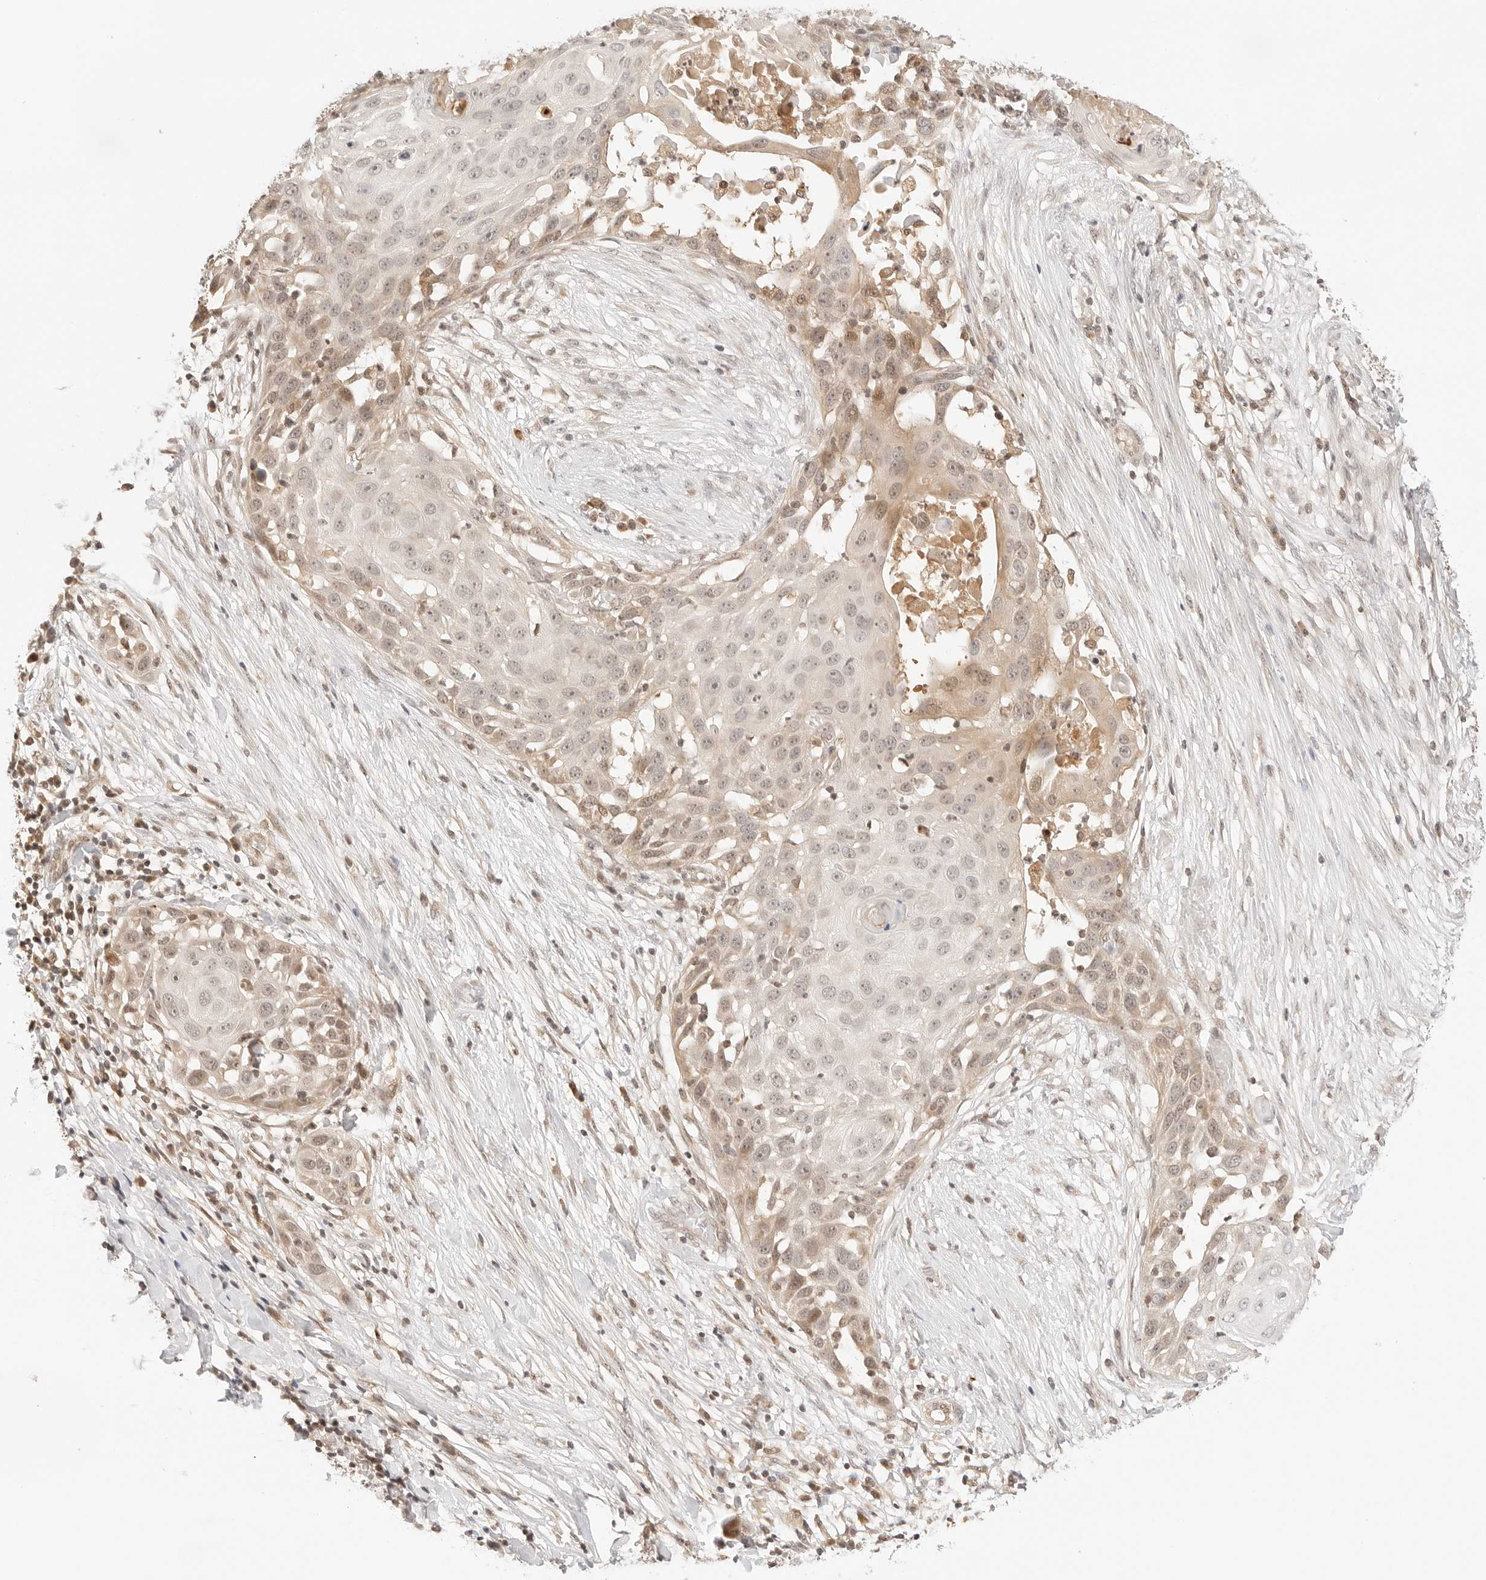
{"staining": {"intensity": "weak", "quantity": "25%-75%", "location": "cytoplasmic/membranous"}, "tissue": "skin cancer", "cell_type": "Tumor cells", "image_type": "cancer", "snomed": [{"axis": "morphology", "description": "Squamous cell carcinoma, NOS"}, {"axis": "topography", "description": "Skin"}], "caption": "A brown stain highlights weak cytoplasmic/membranous staining of a protein in human skin squamous cell carcinoma tumor cells.", "gene": "SEPTIN4", "patient": {"sex": "female", "age": 44}}